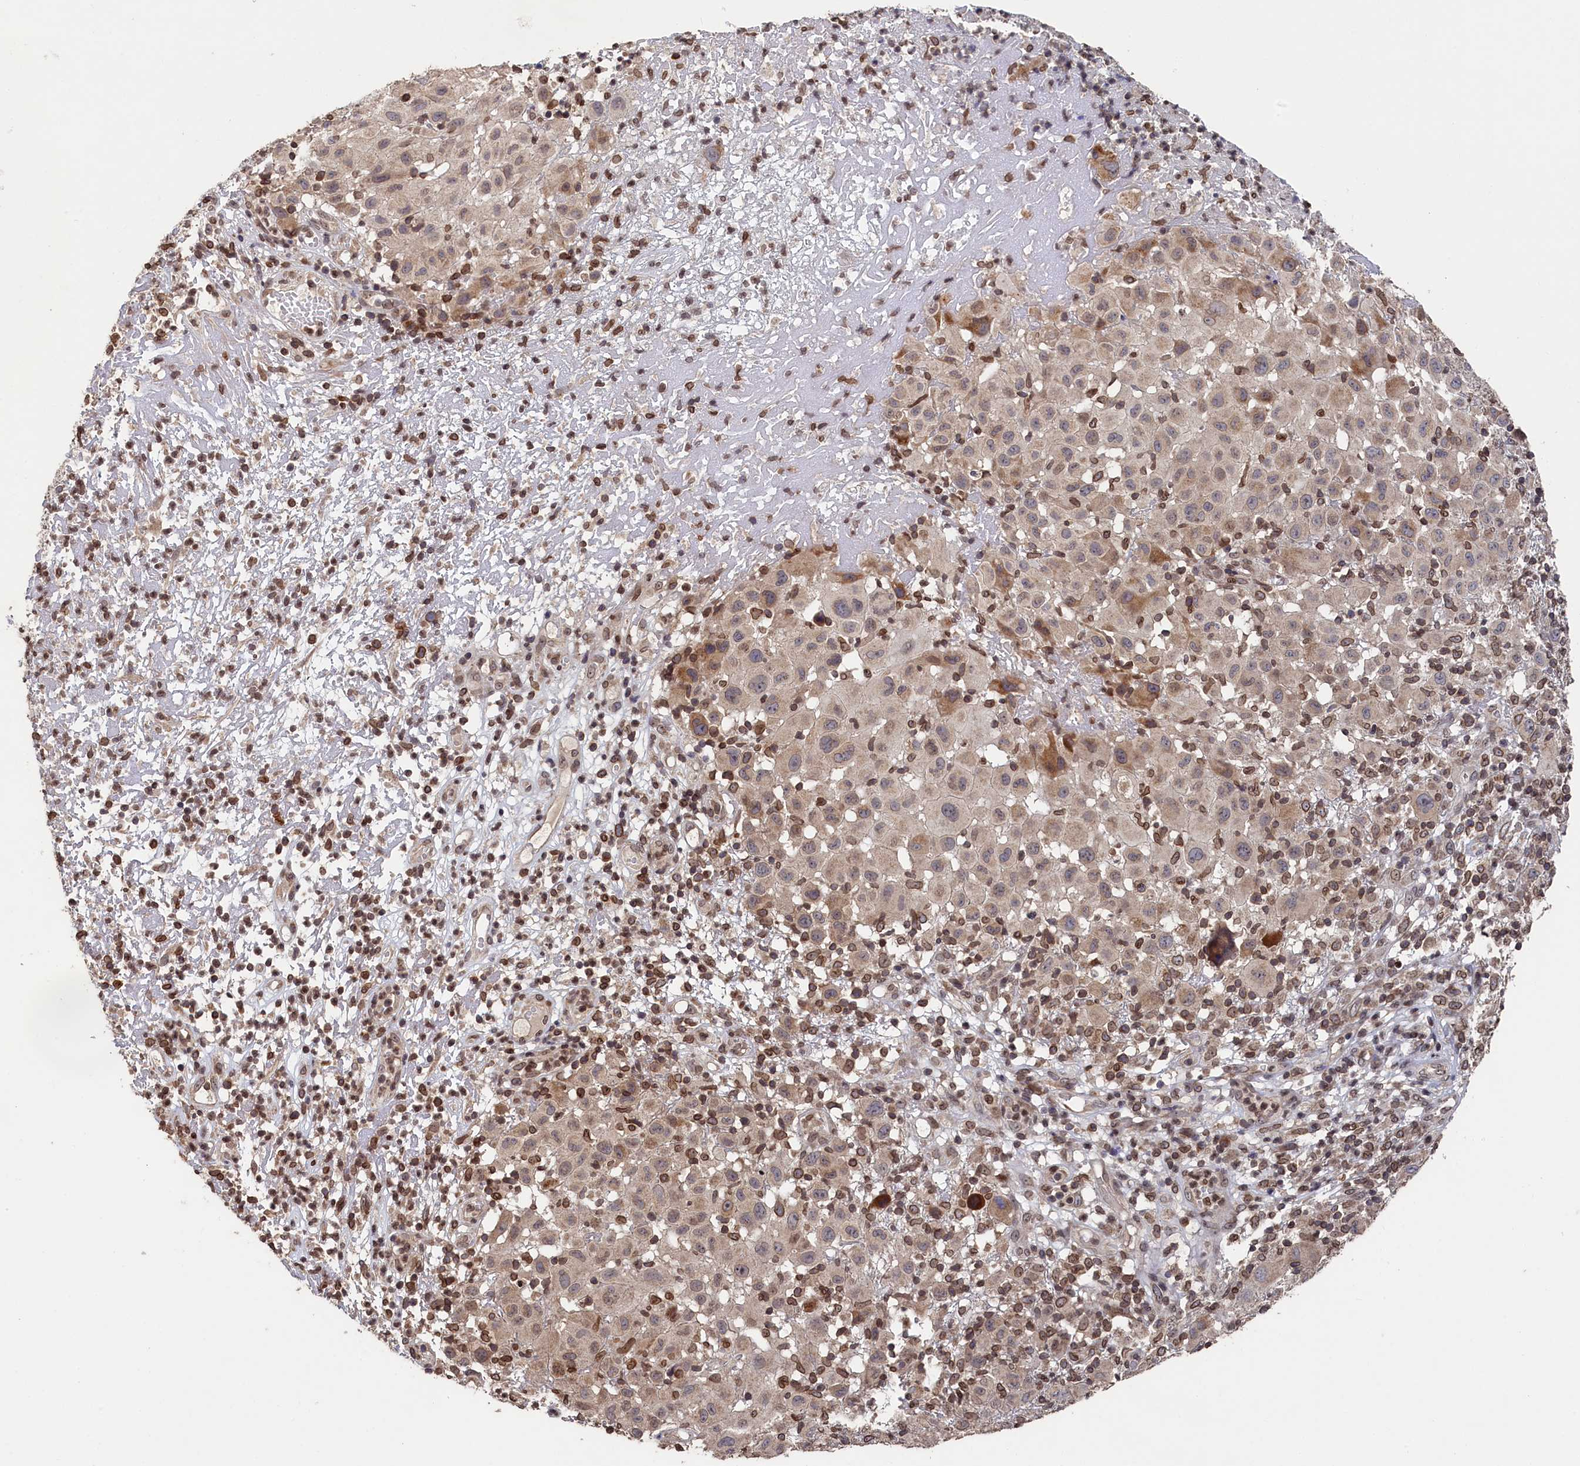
{"staining": {"intensity": "moderate", "quantity": "<25%", "location": "cytoplasmic/membranous"}, "tissue": "melanoma", "cell_type": "Tumor cells", "image_type": "cancer", "snomed": [{"axis": "morphology", "description": "Malignant melanoma, NOS"}, {"axis": "topography", "description": "Skin"}], "caption": "The micrograph demonstrates immunohistochemical staining of melanoma. There is moderate cytoplasmic/membranous positivity is appreciated in about <25% of tumor cells.", "gene": "ANKEF1", "patient": {"sex": "male", "age": 73}}